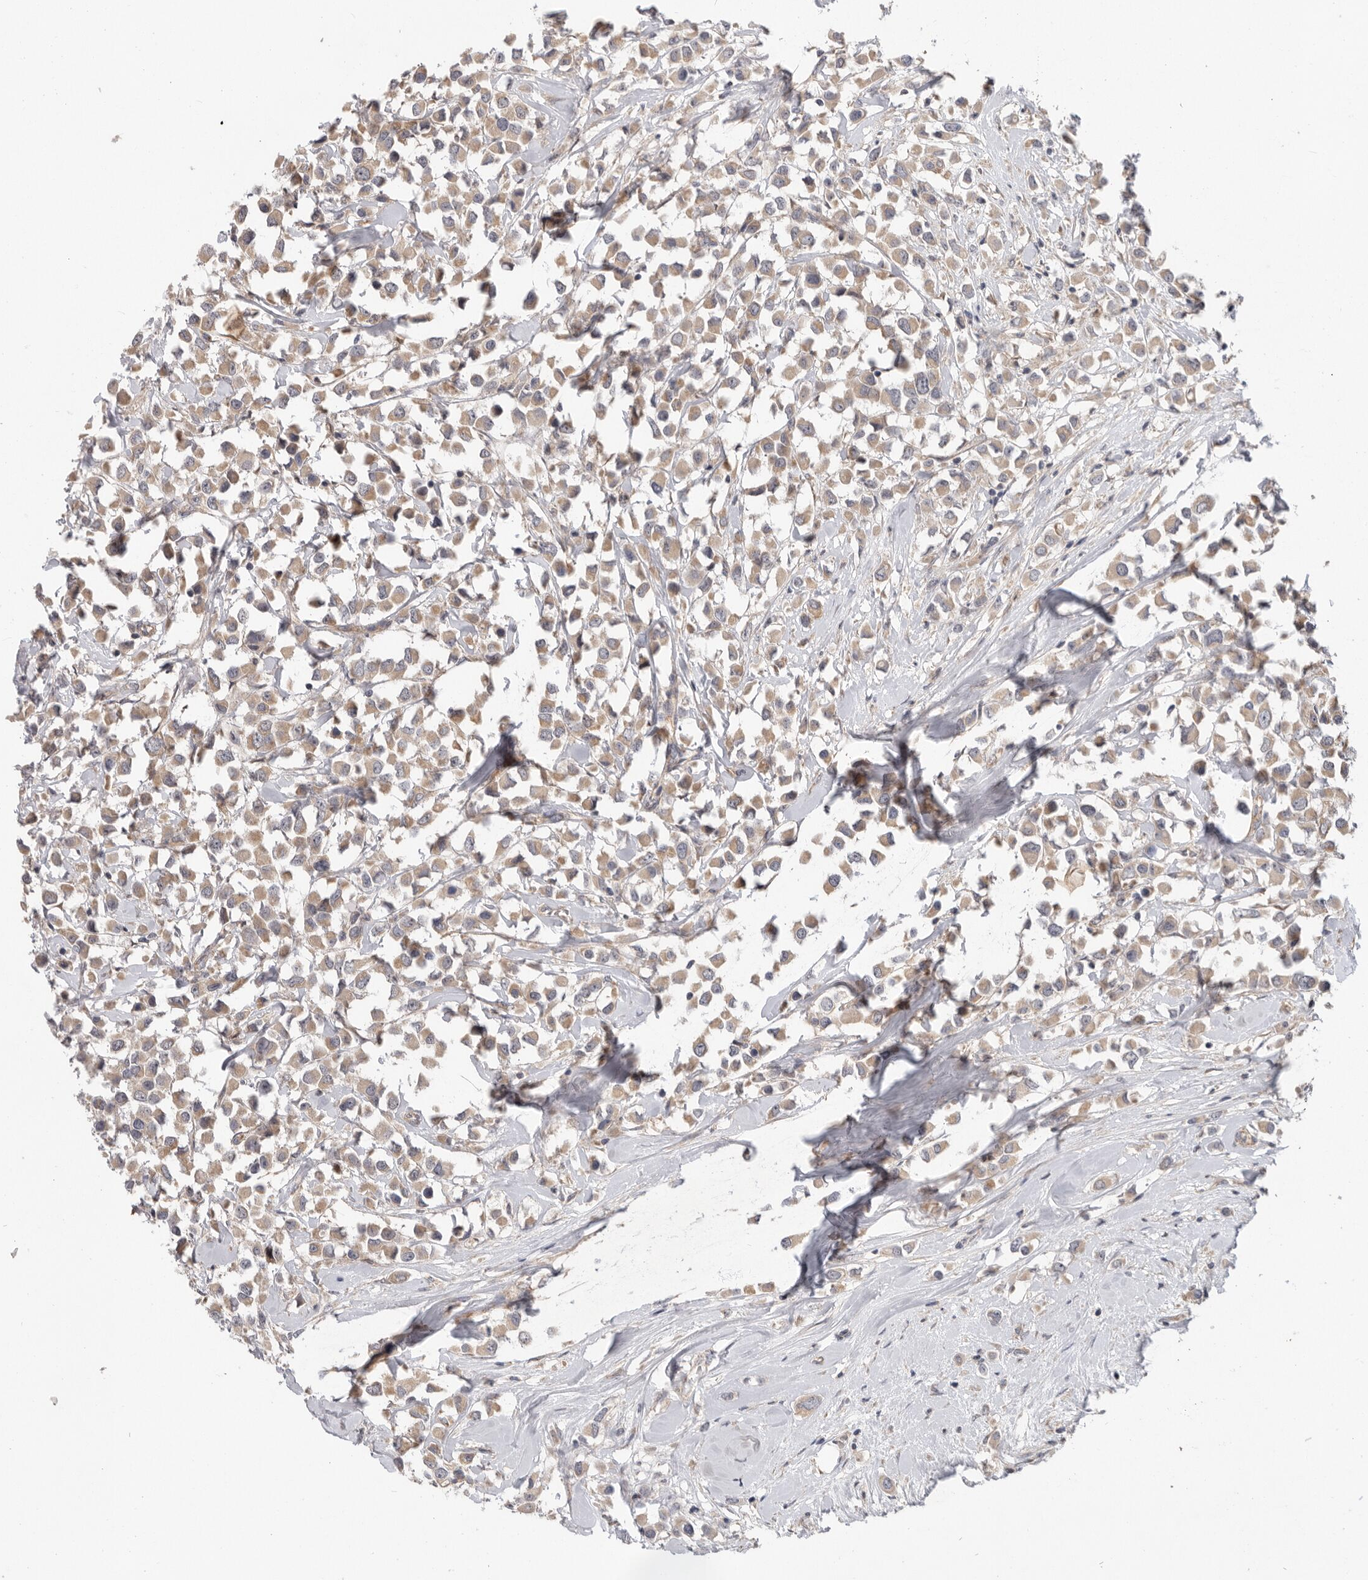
{"staining": {"intensity": "weak", "quantity": ">75%", "location": "cytoplasmic/membranous"}, "tissue": "breast cancer", "cell_type": "Tumor cells", "image_type": "cancer", "snomed": [{"axis": "morphology", "description": "Duct carcinoma"}, {"axis": "topography", "description": "Breast"}], "caption": "Tumor cells reveal low levels of weak cytoplasmic/membranous staining in about >75% of cells in human breast infiltrating ductal carcinoma.", "gene": "MTFR1L", "patient": {"sex": "female", "age": 61}}